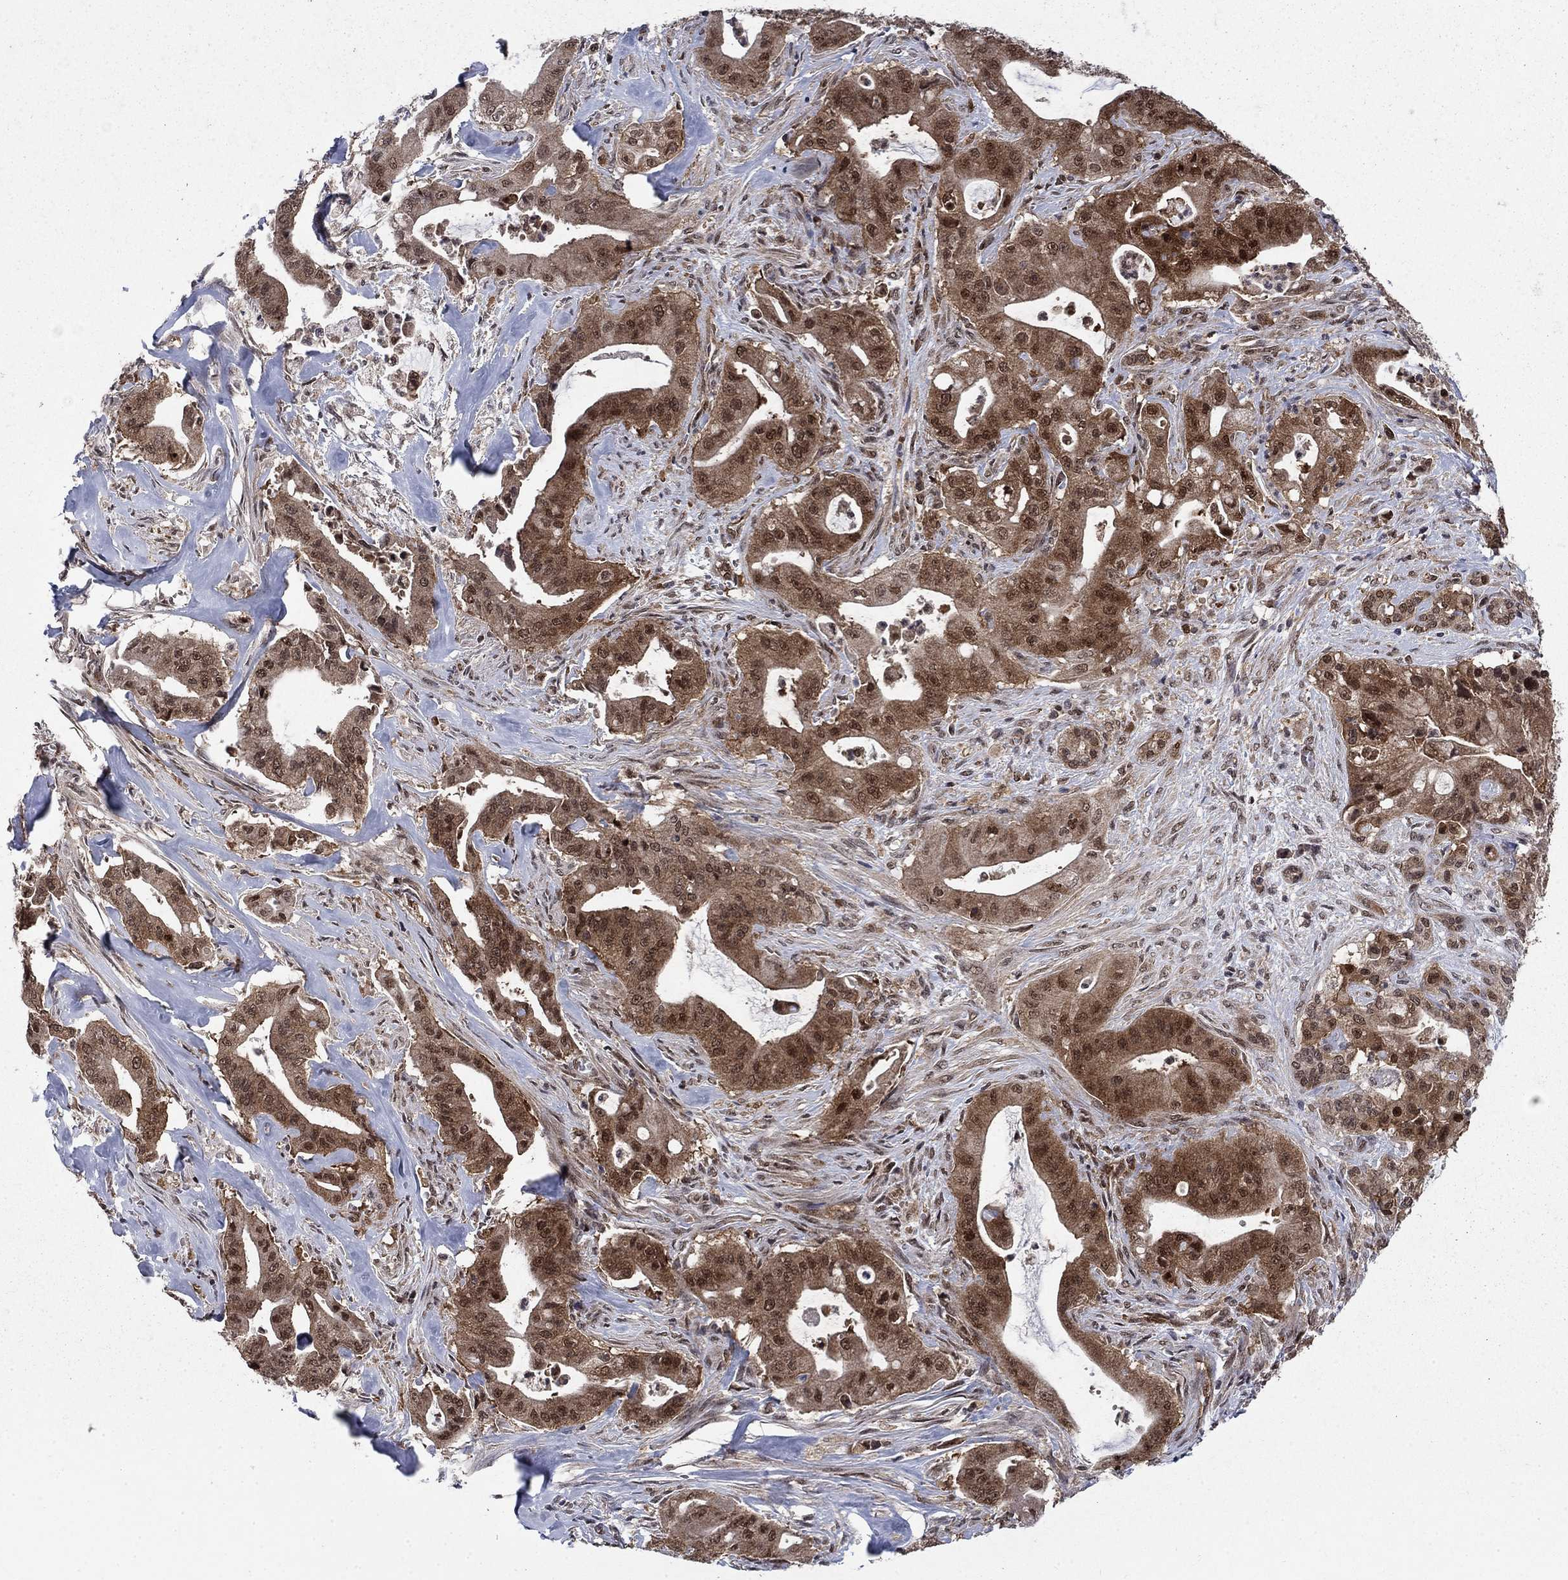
{"staining": {"intensity": "moderate", "quantity": ">75%", "location": "cytoplasmic/membranous,nuclear"}, "tissue": "pancreatic cancer", "cell_type": "Tumor cells", "image_type": "cancer", "snomed": [{"axis": "morphology", "description": "Normal tissue, NOS"}, {"axis": "morphology", "description": "Inflammation, NOS"}, {"axis": "morphology", "description": "Adenocarcinoma, NOS"}, {"axis": "topography", "description": "Pancreas"}], "caption": "Brown immunohistochemical staining in human adenocarcinoma (pancreatic) reveals moderate cytoplasmic/membranous and nuclear positivity in approximately >75% of tumor cells.", "gene": "DNAJA1", "patient": {"sex": "male", "age": 57}}